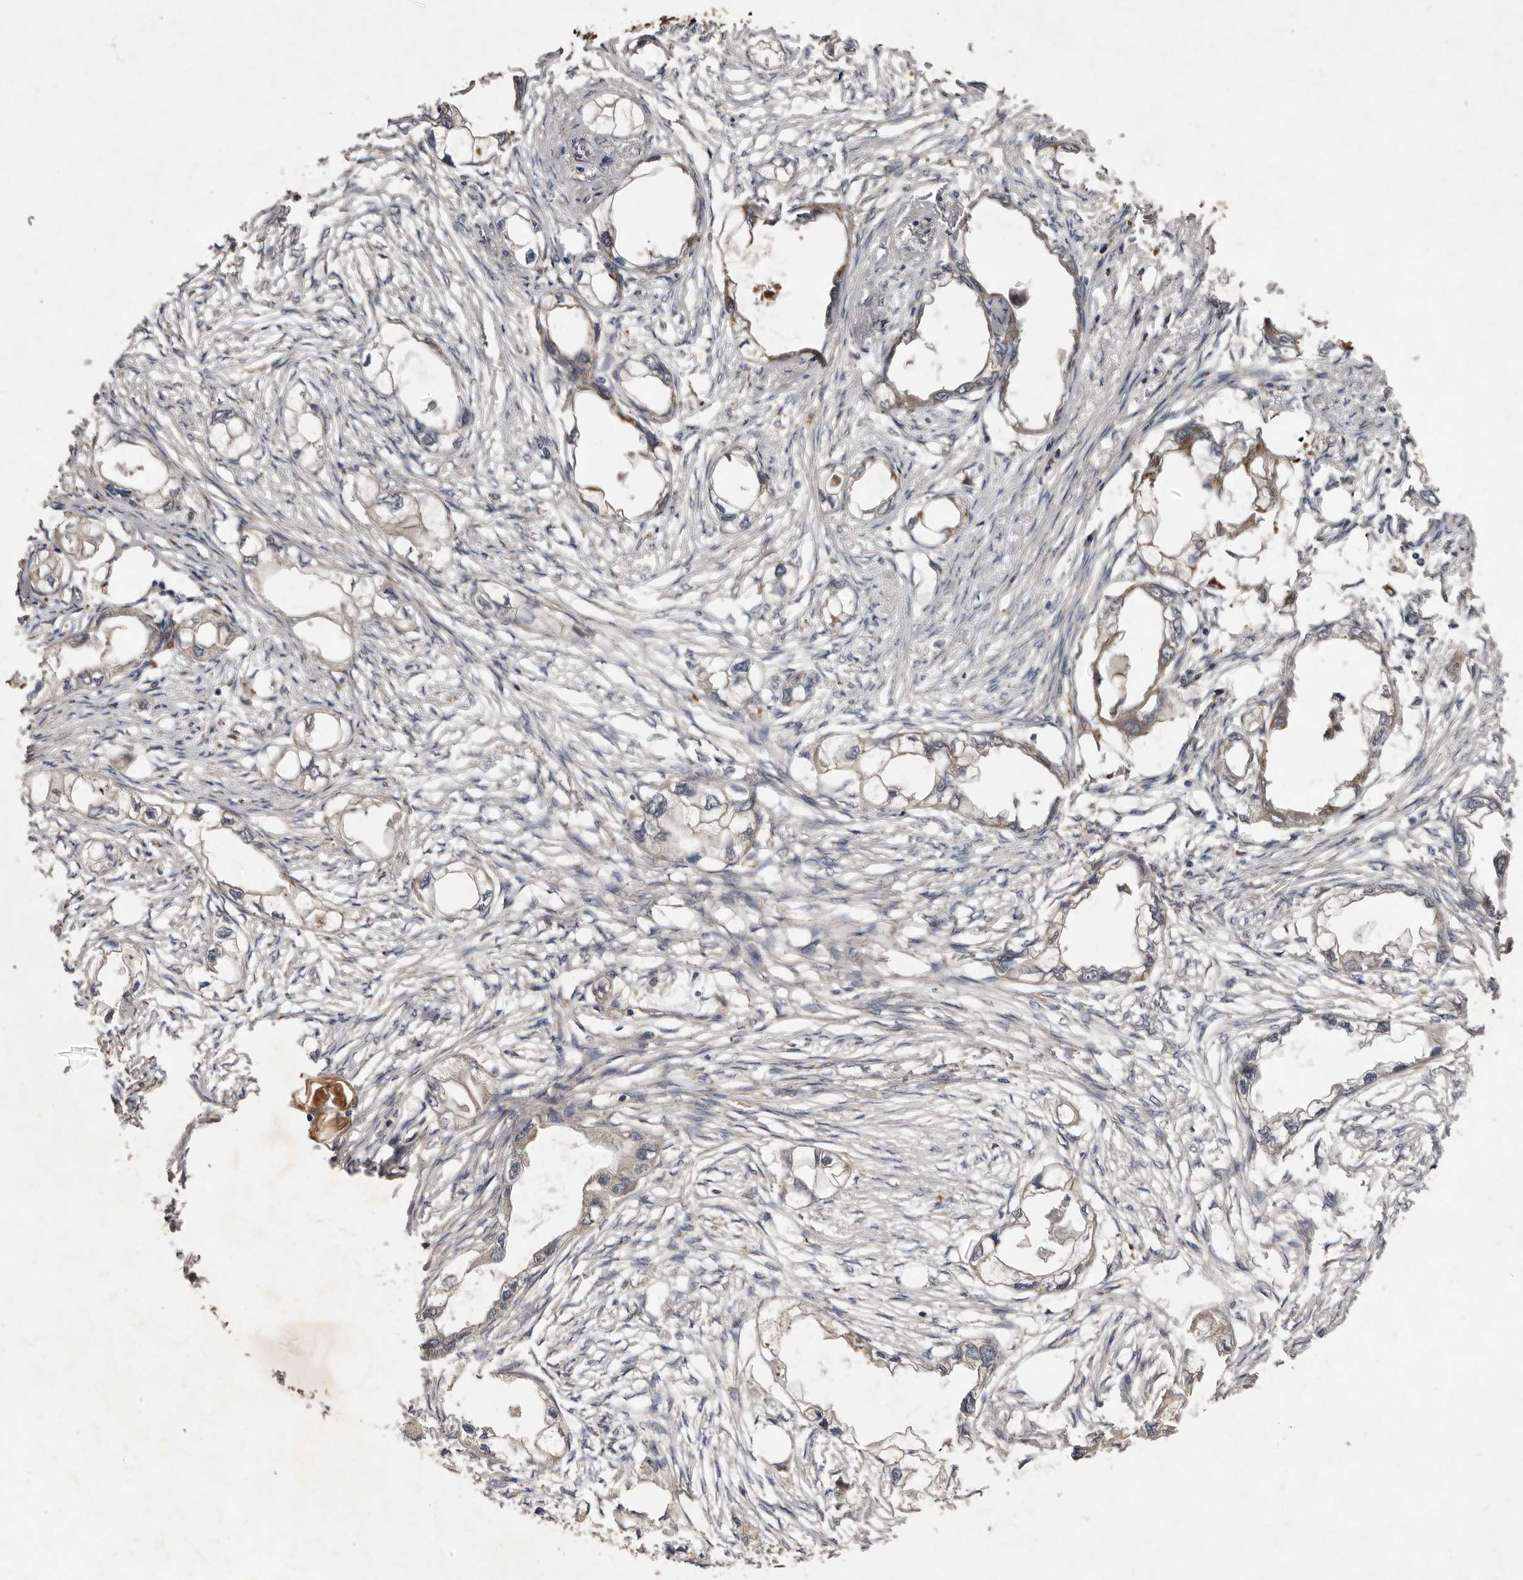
{"staining": {"intensity": "weak", "quantity": "<25%", "location": "cytoplasmic/membranous"}, "tissue": "endometrial cancer", "cell_type": "Tumor cells", "image_type": "cancer", "snomed": [{"axis": "morphology", "description": "Adenocarcinoma, NOS"}, {"axis": "morphology", "description": "Adenocarcinoma, metastatic, NOS"}, {"axis": "topography", "description": "Adipose tissue"}, {"axis": "topography", "description": "Endometrium"}], "caption": "DAB immunohistochemical staining of endometrial cancer (adenocarcinoma) exhibits no significant positivity in tumor cells.", "gene": "KIF26B", "patient": {"sex": "female", "age": 67}}